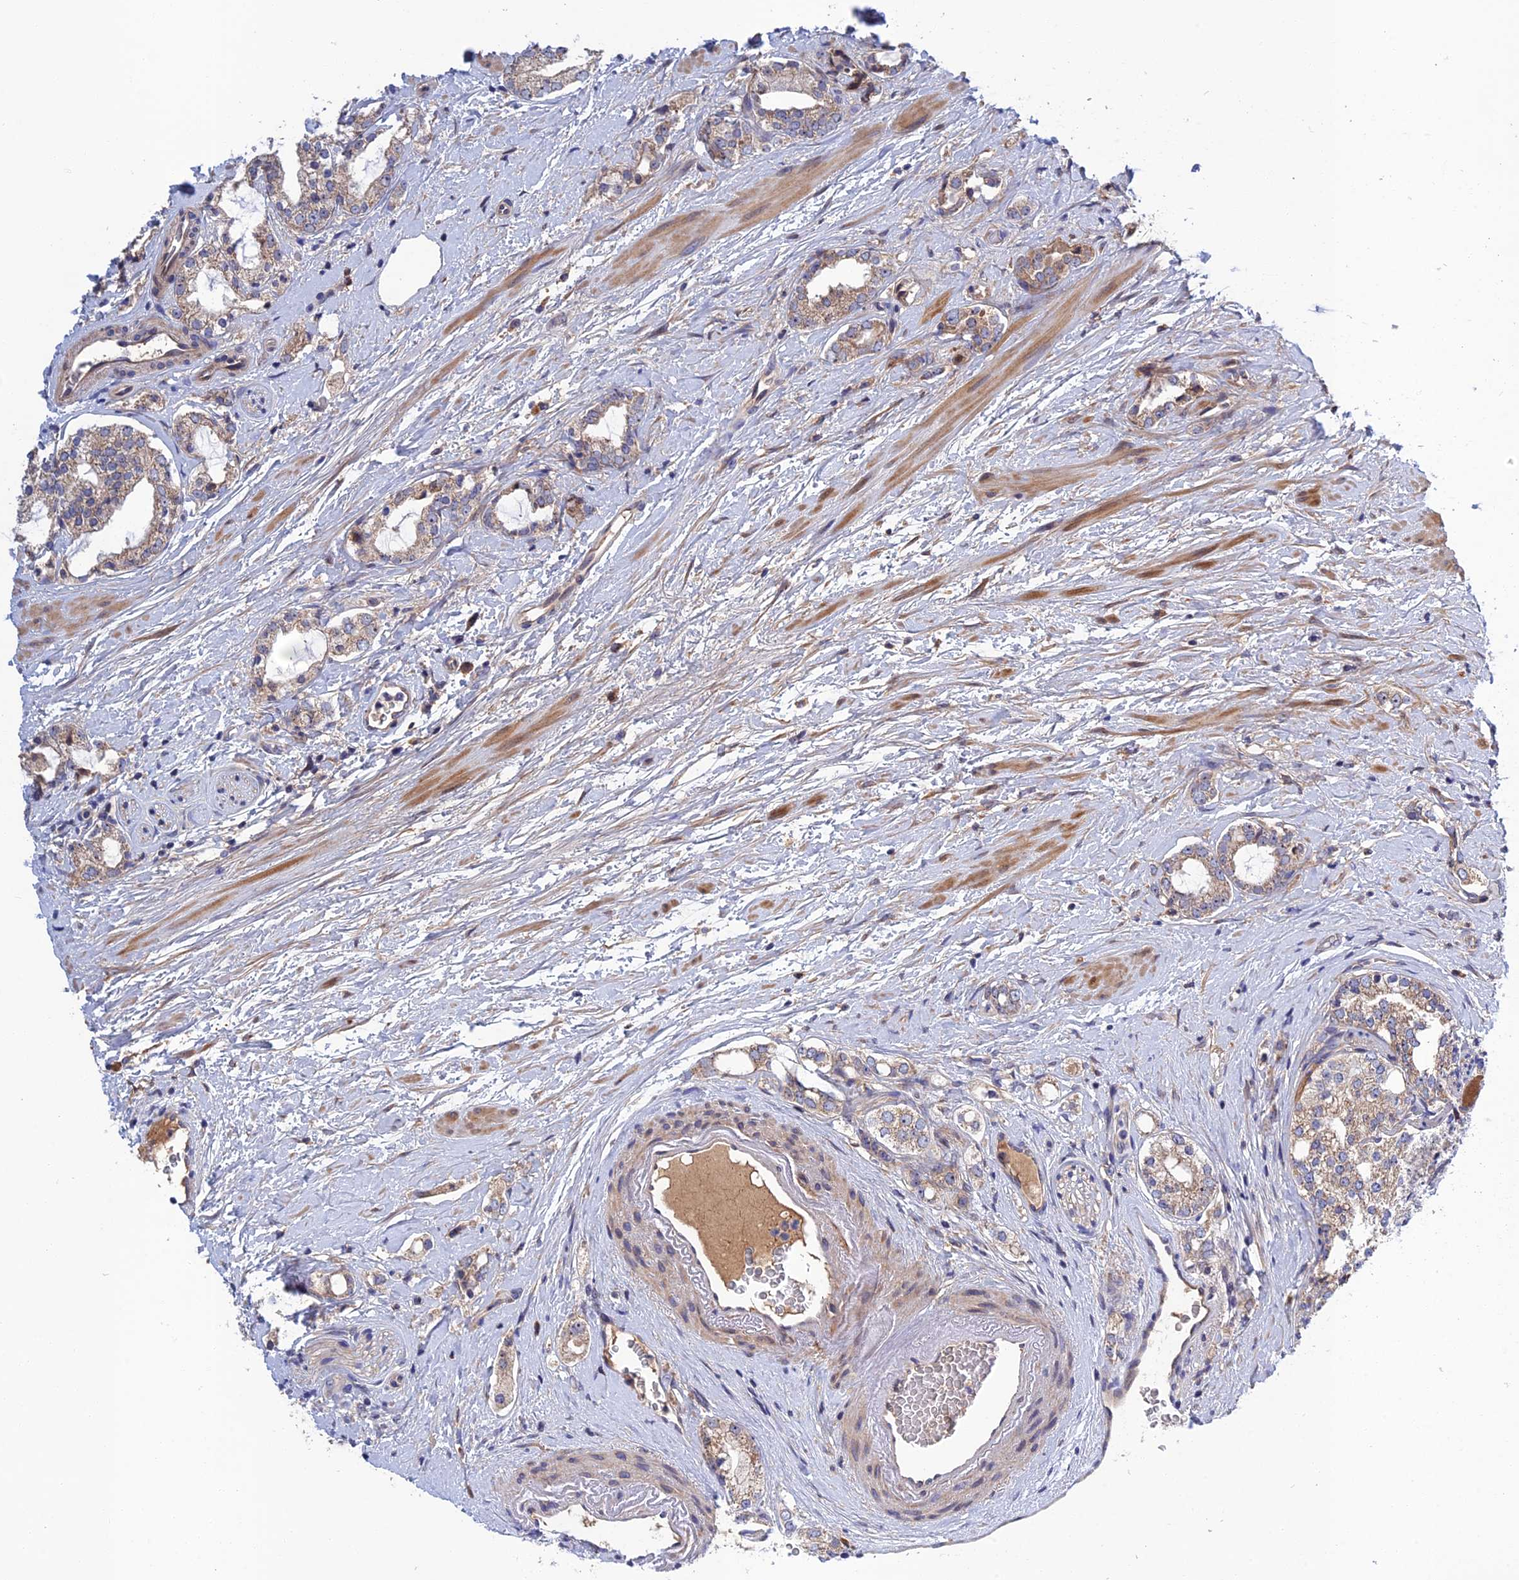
{"staining": {"intensity": "negative", "quantity": "none", "location": "none"}, "tissue": "prostate cancer", "cell_type": "Tumor cells", "image_type": "cancer", "snomed": [{"axis": "morphology", "description": "Adenocarcinoma, High grade"}, {"axis": "topography", "description": "Prostate"}], "caption": "Immunohistochemistry (IHC) micrograph of high-grade adenocarcinoma (prostate) stained for a protein (brown), which displays no expression in tumor cells.", "gene": "CRACD", "patient": {"sex": "male", "age": 64}}